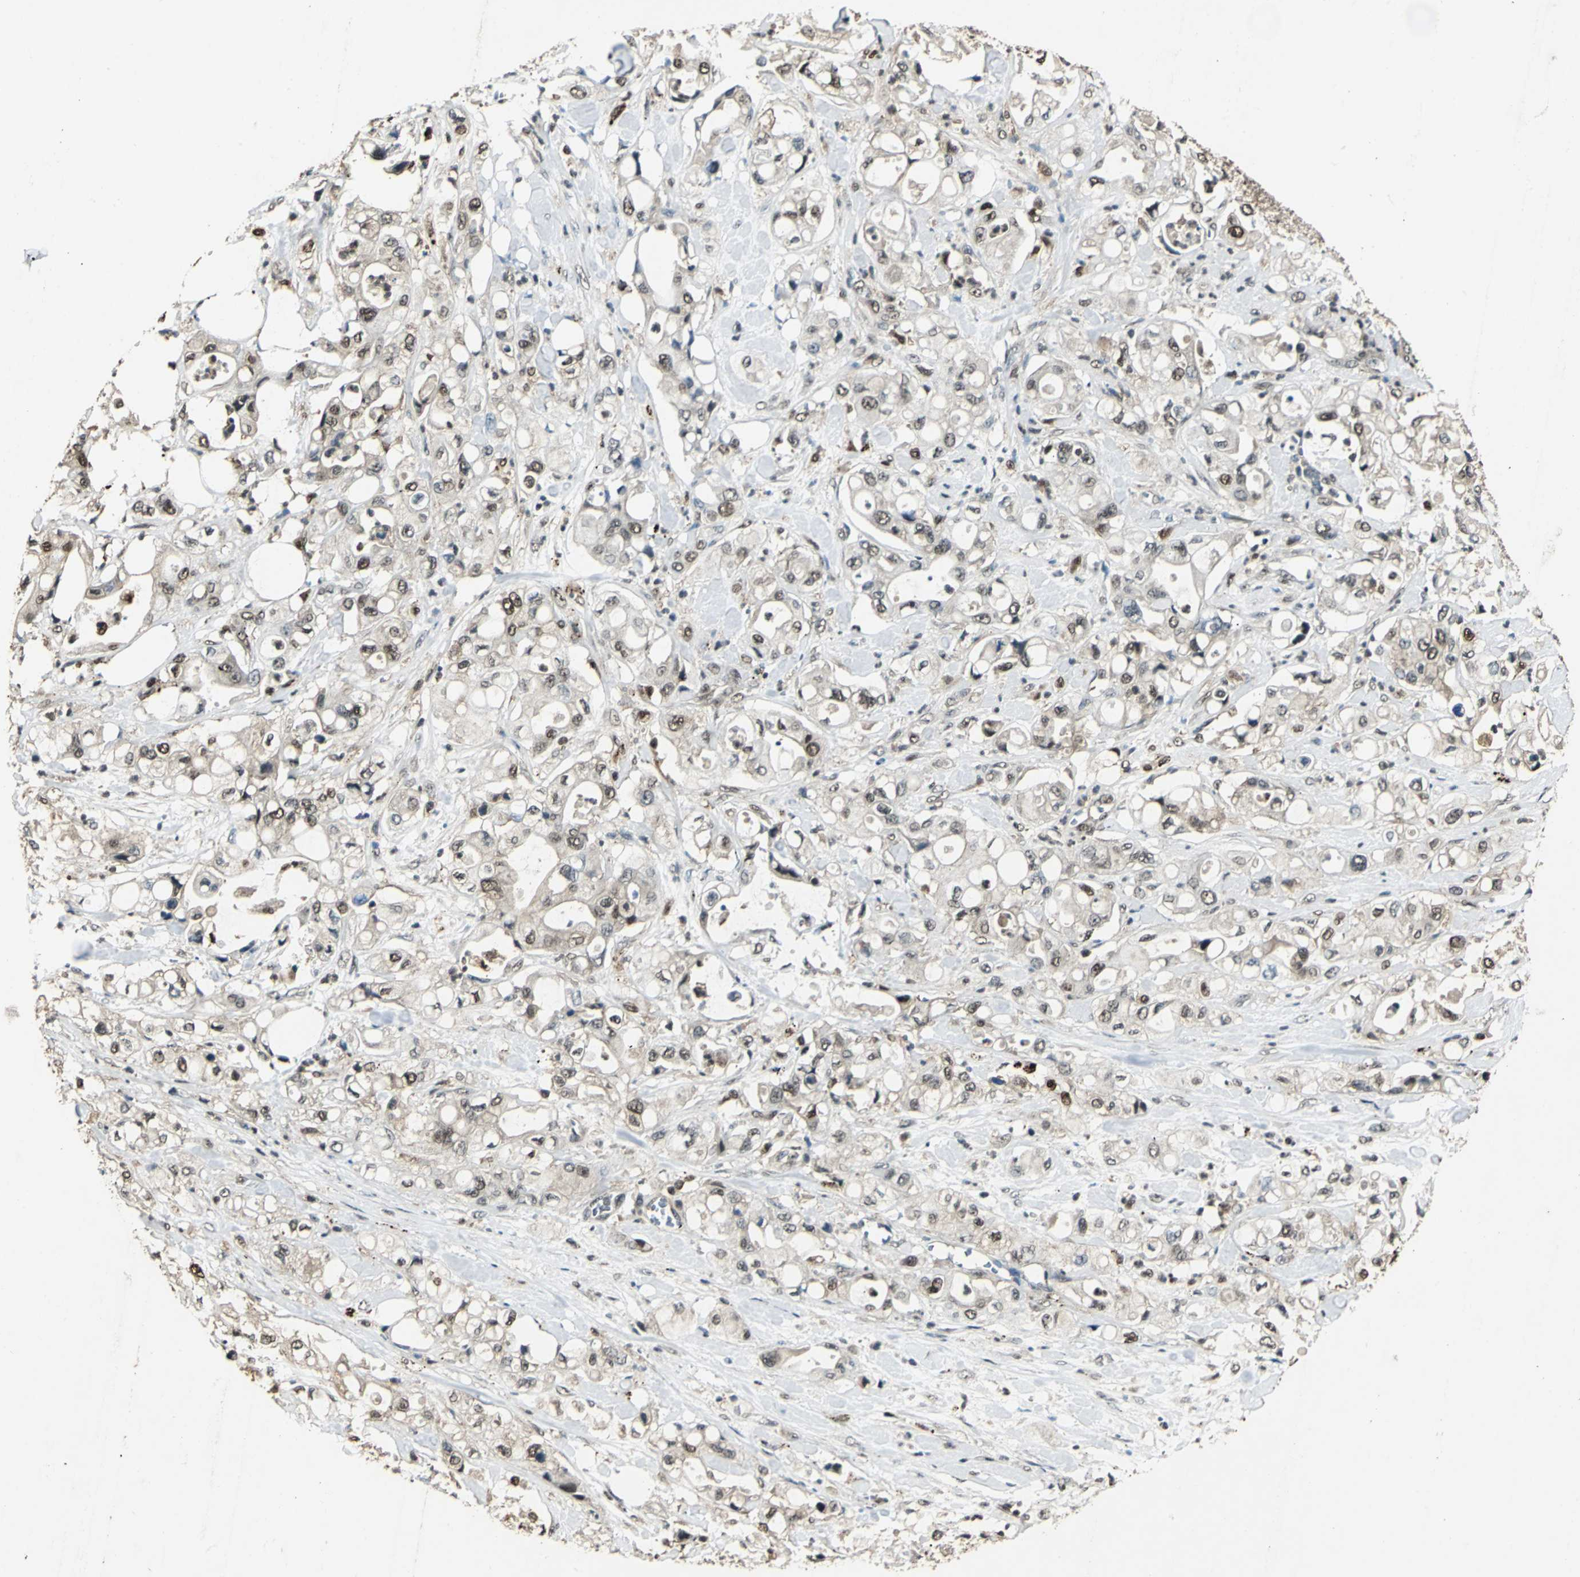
{"staining": {"intensity": "weak", "quantity": "25%-75%", "location": "cytoplasmic/membranous,nuclear"}, "tissue": "pancreatic cancer", "cell_type": "Tumor cells", "image_type": "cancer", "snomed": [{"axis": "morphology", "description": "Adenocarcinoma, NOS"}, {"axis": "topography", "description": "Pancreas"}], "caption": "This photomicrograph displays immunohistochemistry (IHC) staining of human pancreatic cancer (adenocarcinoma), with low weak cytoplasmic/membranous and nuclear staining in approximately 25%-75% of tumor cells.", "gene": "PPP1R13L", "patient": {"sex": "male", "age": 70}}